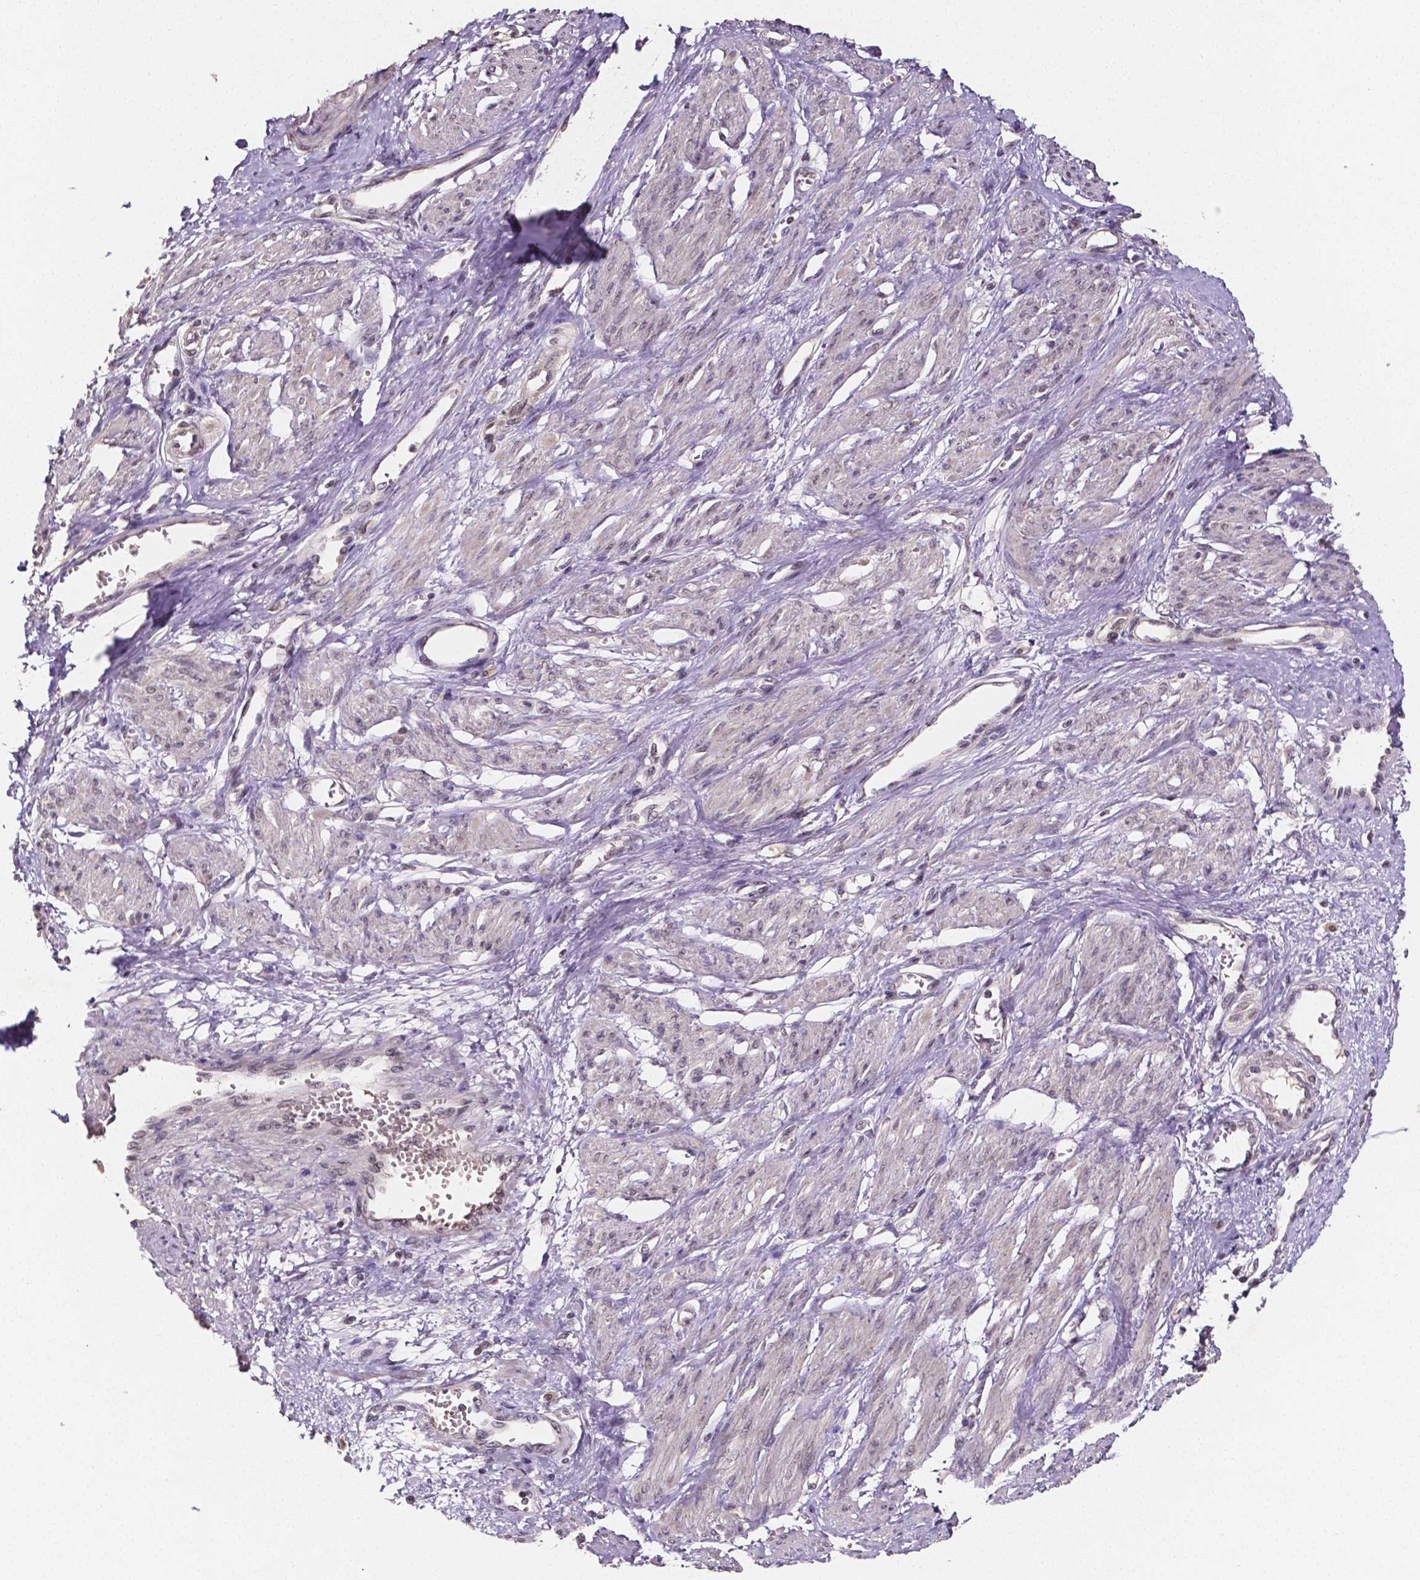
{"staining": {"intensity": "negative", "quantity": "none", "location": "none"}, "tissue": "smooth muscle", "cell_type": "Smooth muscle cells", "image_type": "normal", "snomed": [{"axis": "morphology", "description": "Normal tissue, NOS"}, {"axis": "topography", "description": "Smooth muscle"}, {"axis": "topography", "description": "Uterus"}], "caption": "The histopathology image shows no staining of smooth muscle cells in unremarkable smooth muscle.", "gene": "NRGN", "patient": {"sex": "female", "age": 39}}